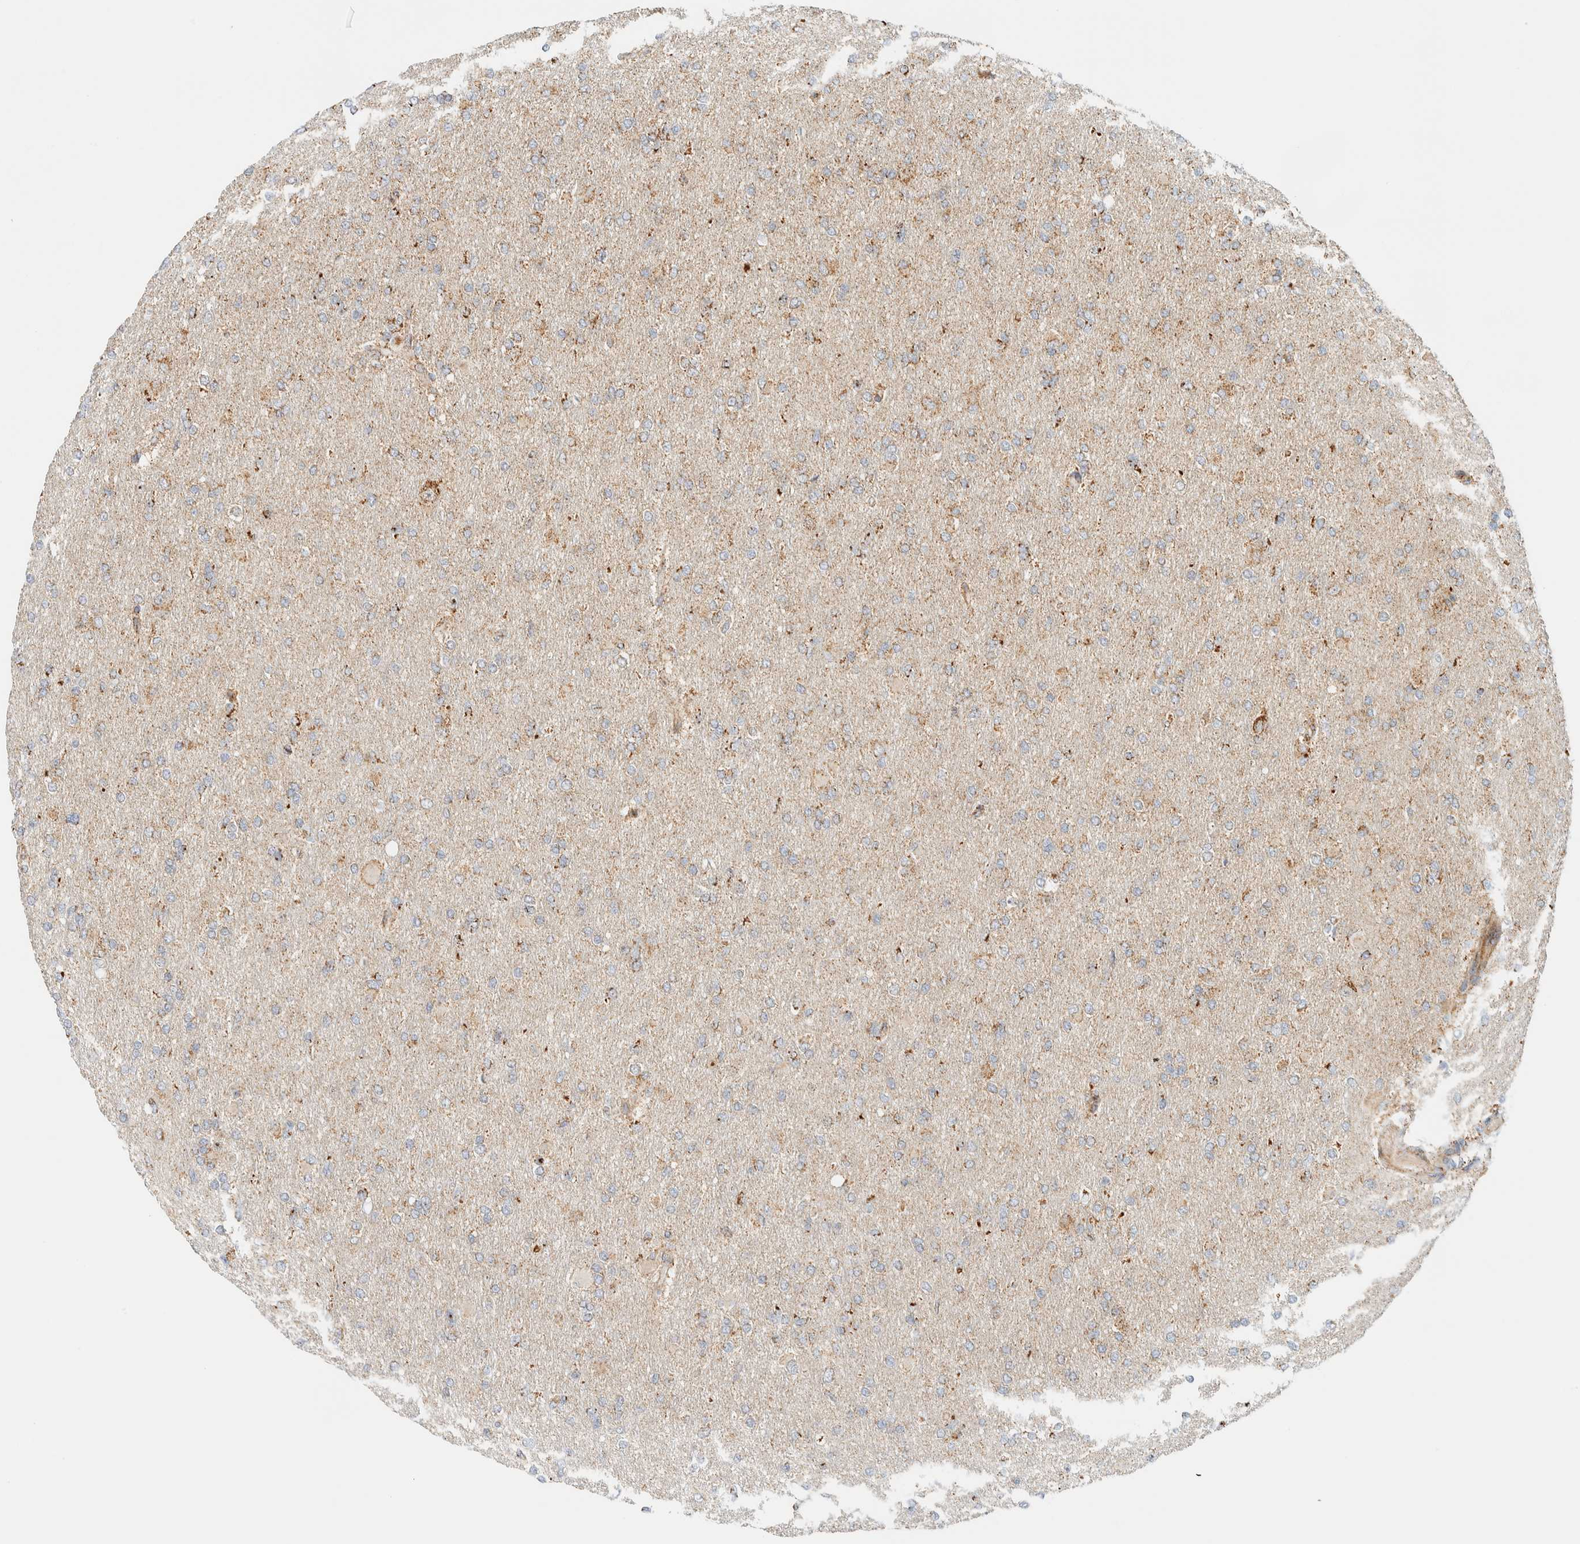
{"staining": {"intensity": "moderate", "quantity": "25%-75%", "location": "cytoplasmic/membranous"}, "tissue": "glioma", "cell_type": "Tumor cells", "image_type": "cancer", "snomed": [{"axis": "morphology", "description": "Glioma, malignant, High grade"}, {"axis": "topography", "description": "Cerebral cortex"}], "caption": "A micrograph of human glioma stained for a protein shows moderate cytoplasmic/membranous brown staining in tumor cells. (IHC, brightfield microscopy, high magnification).", "gene": "KIFAP3", "patient": {"sex": "female", "age": 36}}